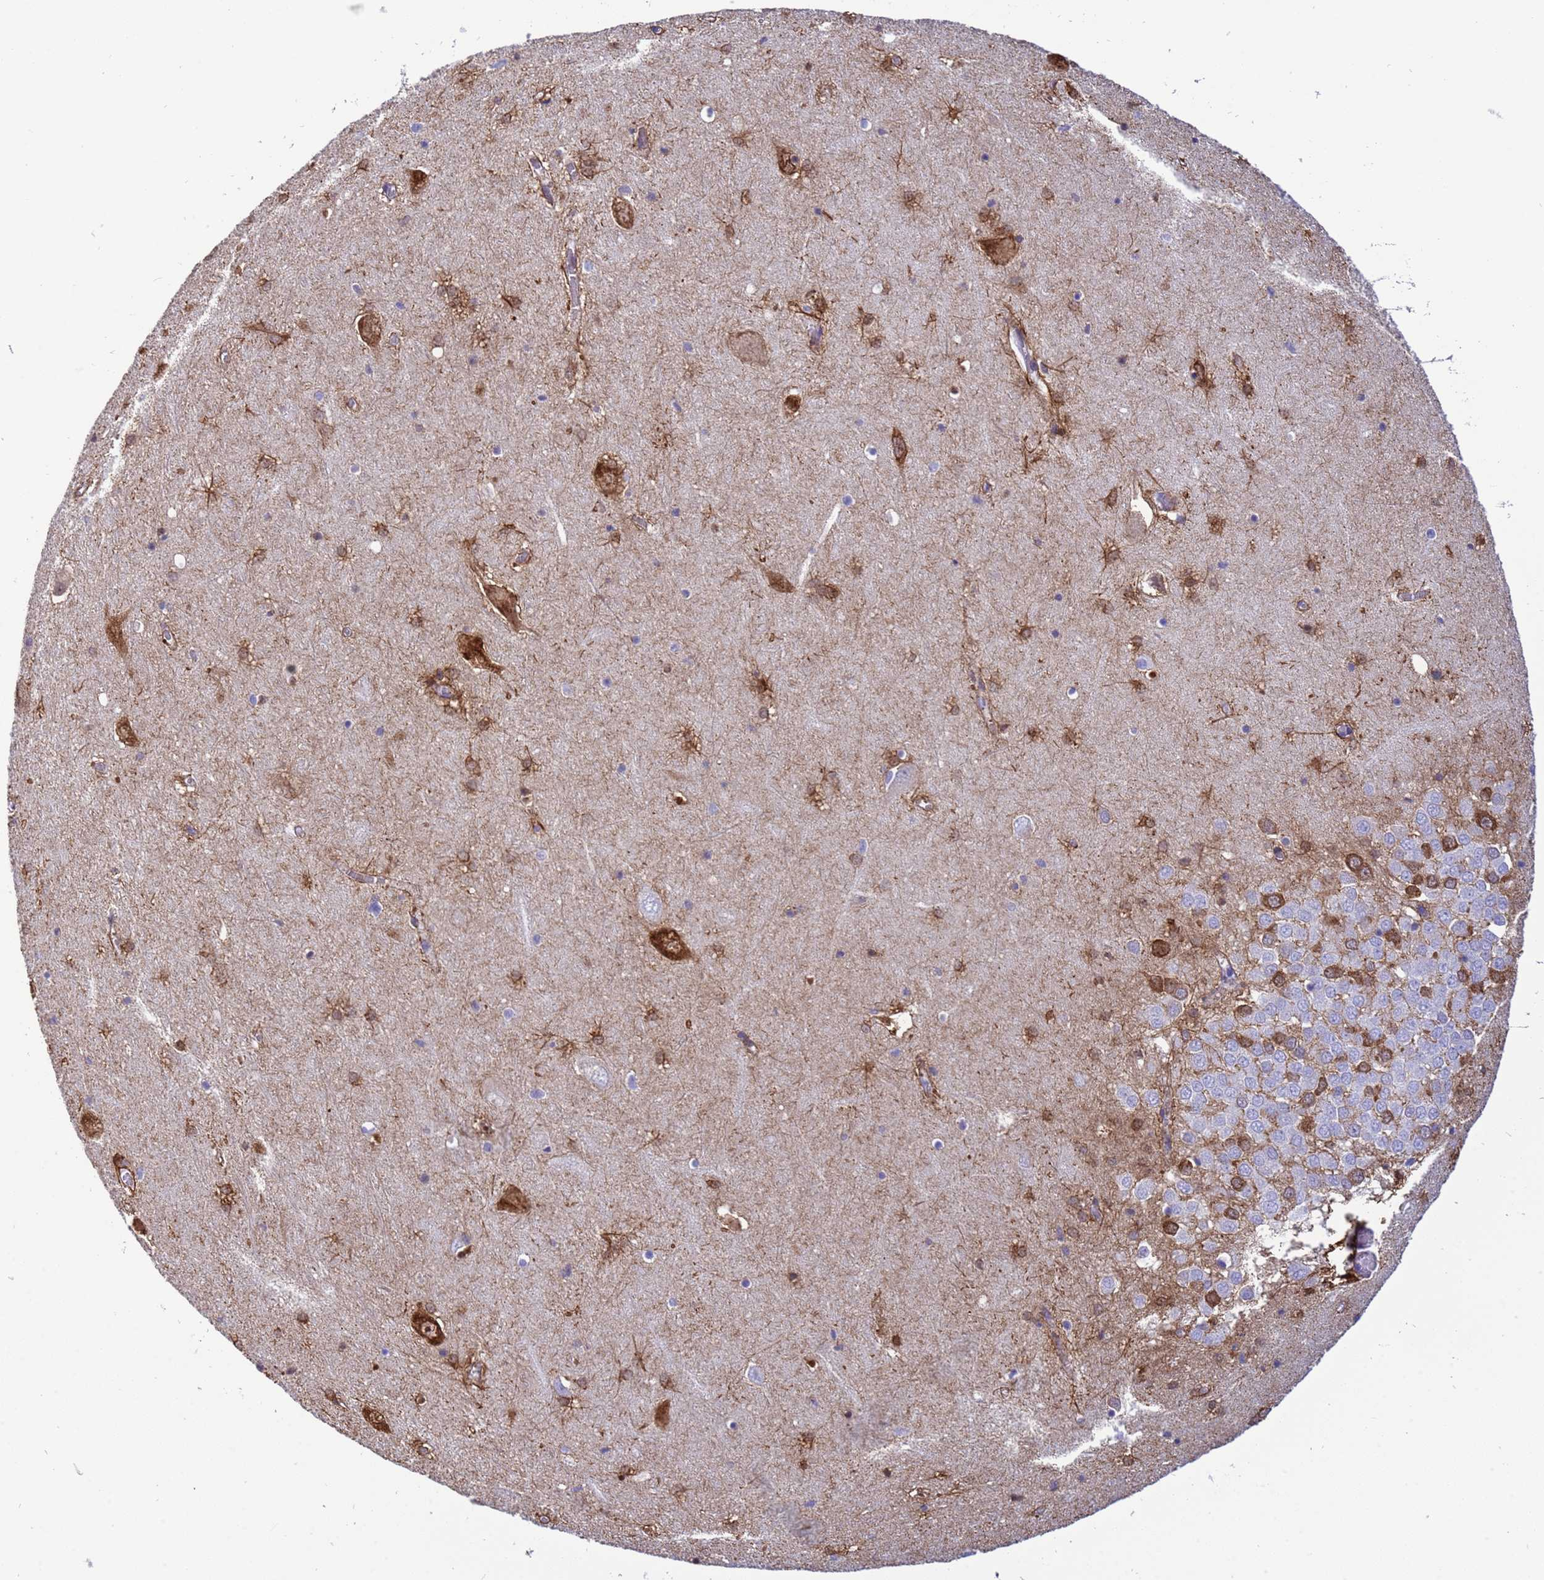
{"staining": {"intensity": "strong", "quantity": "<25%", "location": "nuclear"}, "tissue": "hippocampus", "cell_type": "Glial cells", "image_type": "normal", "snomed": [{"axis": "morphology", "description": "Normal tissue, NOS"}, {"axis": "topography", "description": "Hippocampus"}], "caption": "Hippocampus stained with immunohistochemistry shows strong nuclear positivity in about <25% of glial cells. Nuclei are stained in blue.", "gene": "EZR", "patient": {"sex": "male", "age": 70}}